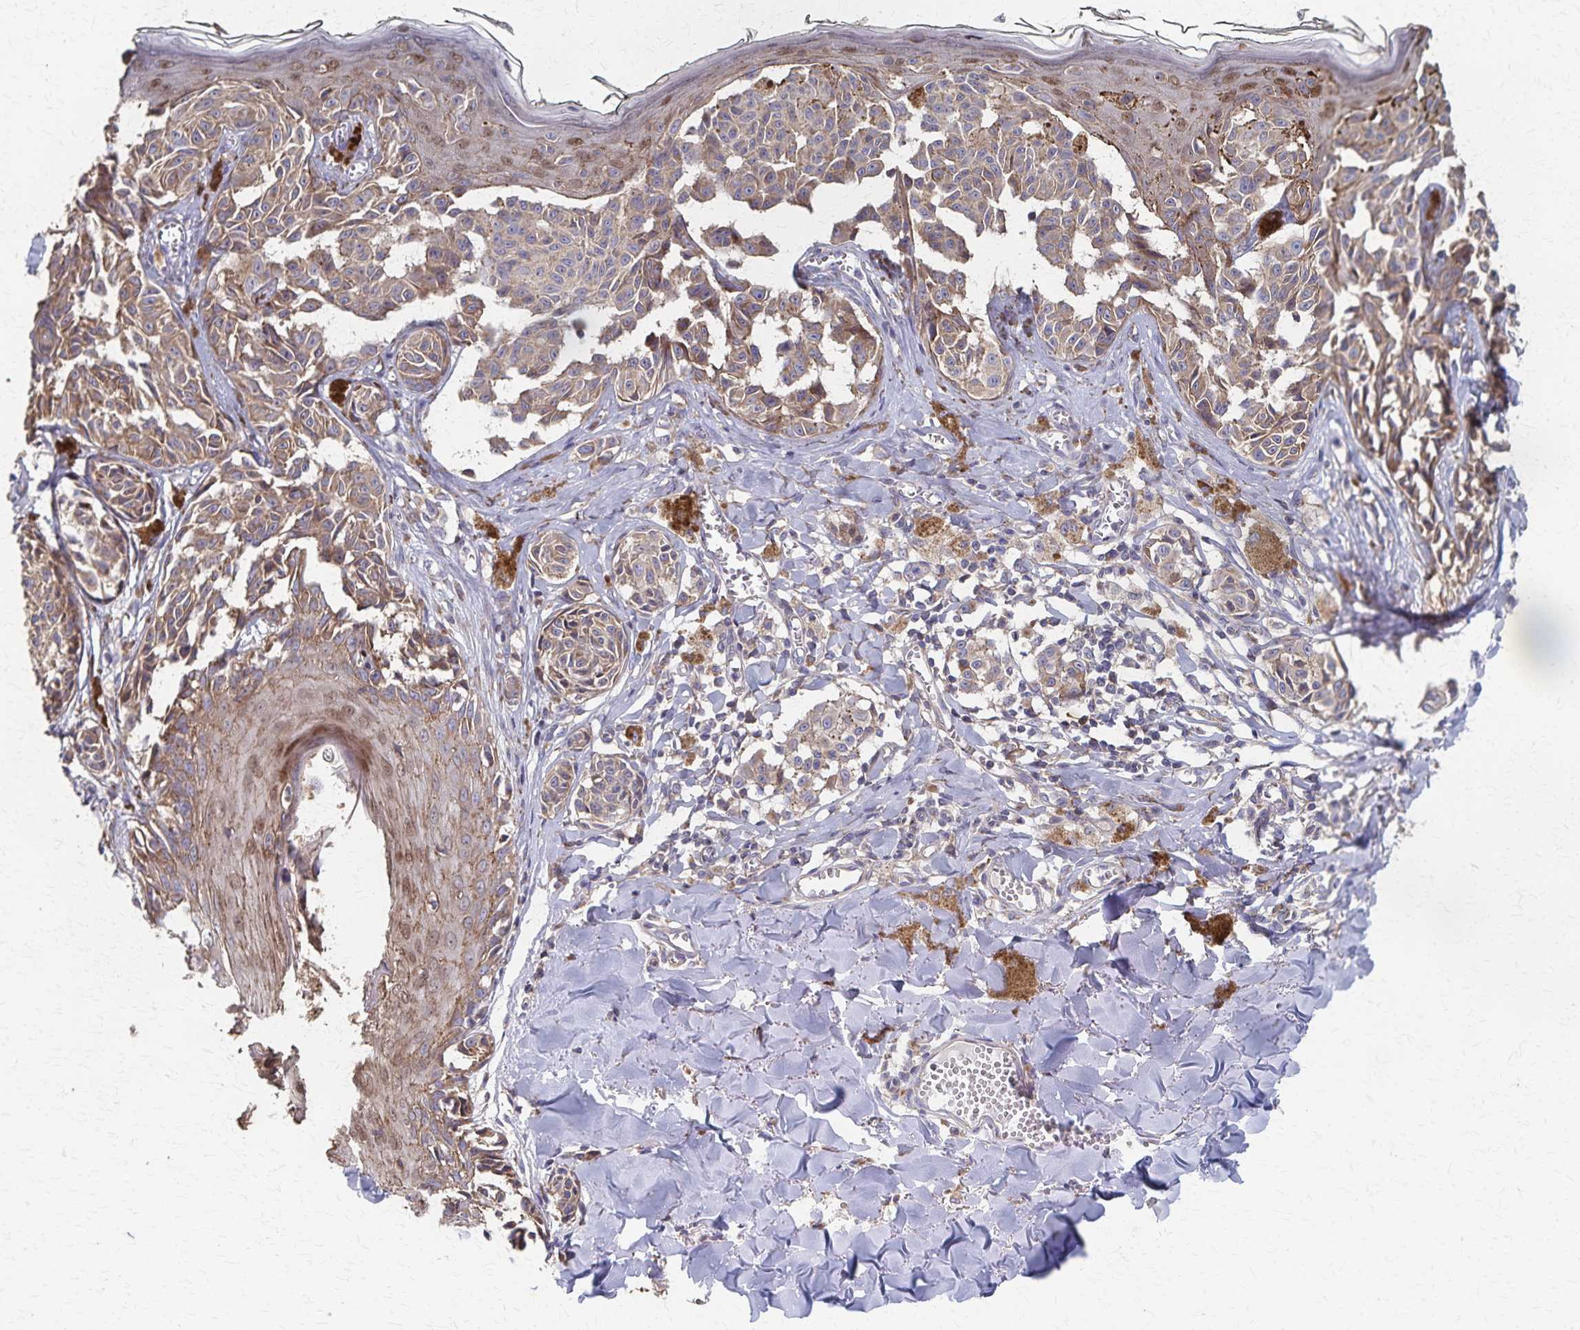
{"staining": {"intensity": "moderate", "quantity": ">75%", "location": "cytoplasmic/membranous"}, "tissue": "melanoma", "cell_type": "Tumor cells", "image_type": "cancer", "snomed": [{"axis": "morphology", "description": "Malignant melanoma, NOS"}, {"axis": "topography", "description": "Skin"}], "caption": "An image of melanoma stained for a protein reveals moderate cytoplasmic/membranous brown staining in tumor cells.", "gene": "PGAP2", "patient": {"sex": "female", "age": 43}}